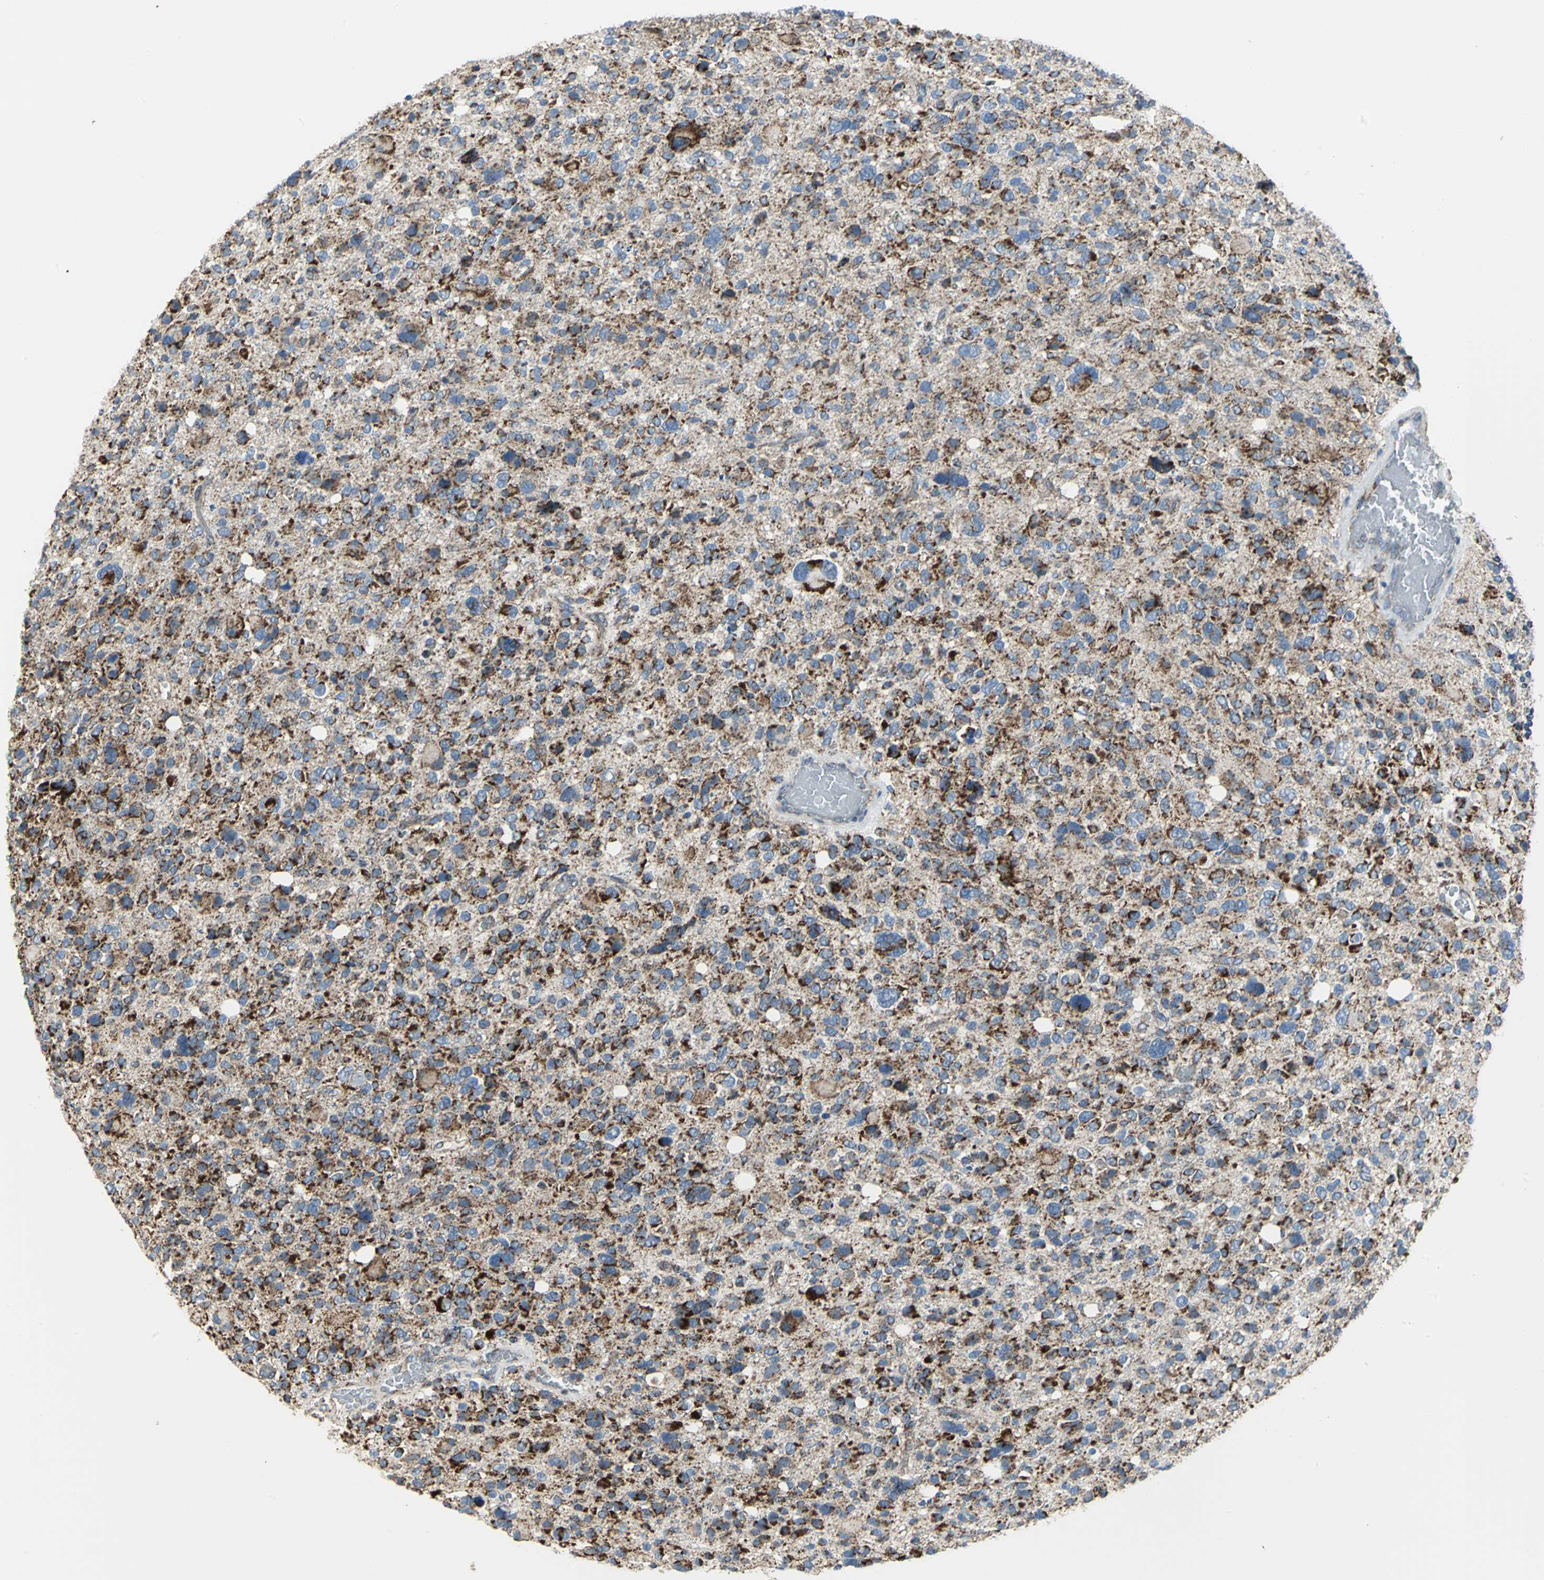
{"staining": {"intensity": "moderate", "quantity": ">75%", "location": "cytoplasmic/membranous"}, "tissue": "glioma", "cell_type": "Tumor cells", "image_type": "cancer", "snomed": [{"axis": "morphology", "description": "Glioma, malignant, High grade"}, {"axis": "topography", "description": "Brain"}], "caption": "An image of malignant glioma (high-grade) stained for a protein exhibits moderate cytoplasmic/membranous brown staining in tumor cells. (DAB IHC, brown staining for protein, blue staining for nuclei).", "gene": "NTRK1", "patient": {"sex": "male", "age": 48}}